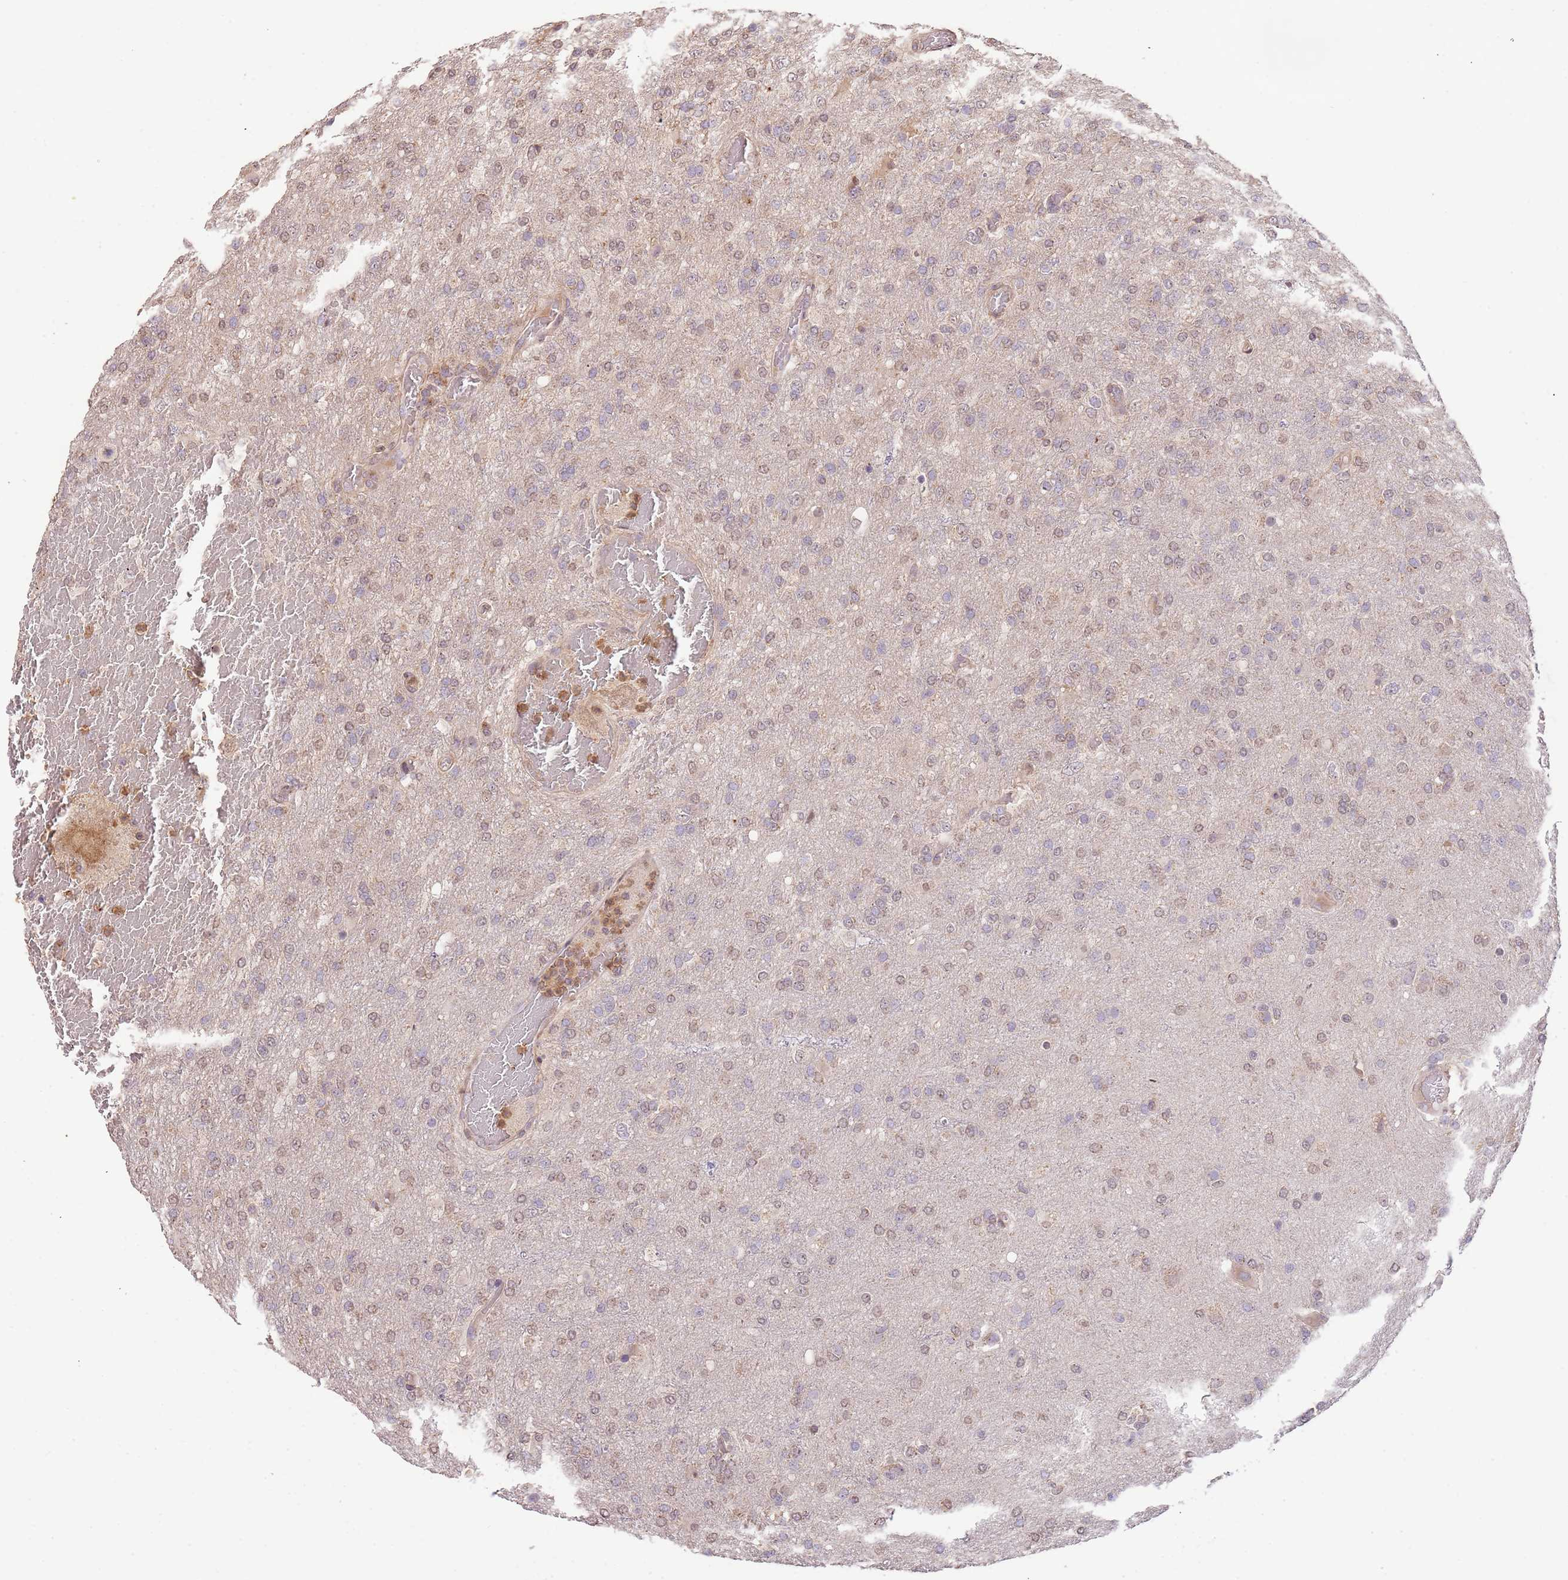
{"staining": {"intensity": "weak", "quantity": "25%-75%", "location": "nuclear"}, "tissue": "glioma", "cell_type": "Tumor cells", "image_type": "cancer", "snomed": [{"axis": "morphology", "description": "Glioma, malignant, High grade"}, {"axis": "topography", "description": "Brain"}], "caption": "This image shows malignant glioma (high-grade) stained with IHC to label a protein in brown. The nuclear of tumor cells show weak positivity for the protein. Nuclei are counter-stained blue.", "gene": "SLC16A4", "patient": {"sex": "female", "age": 74}}